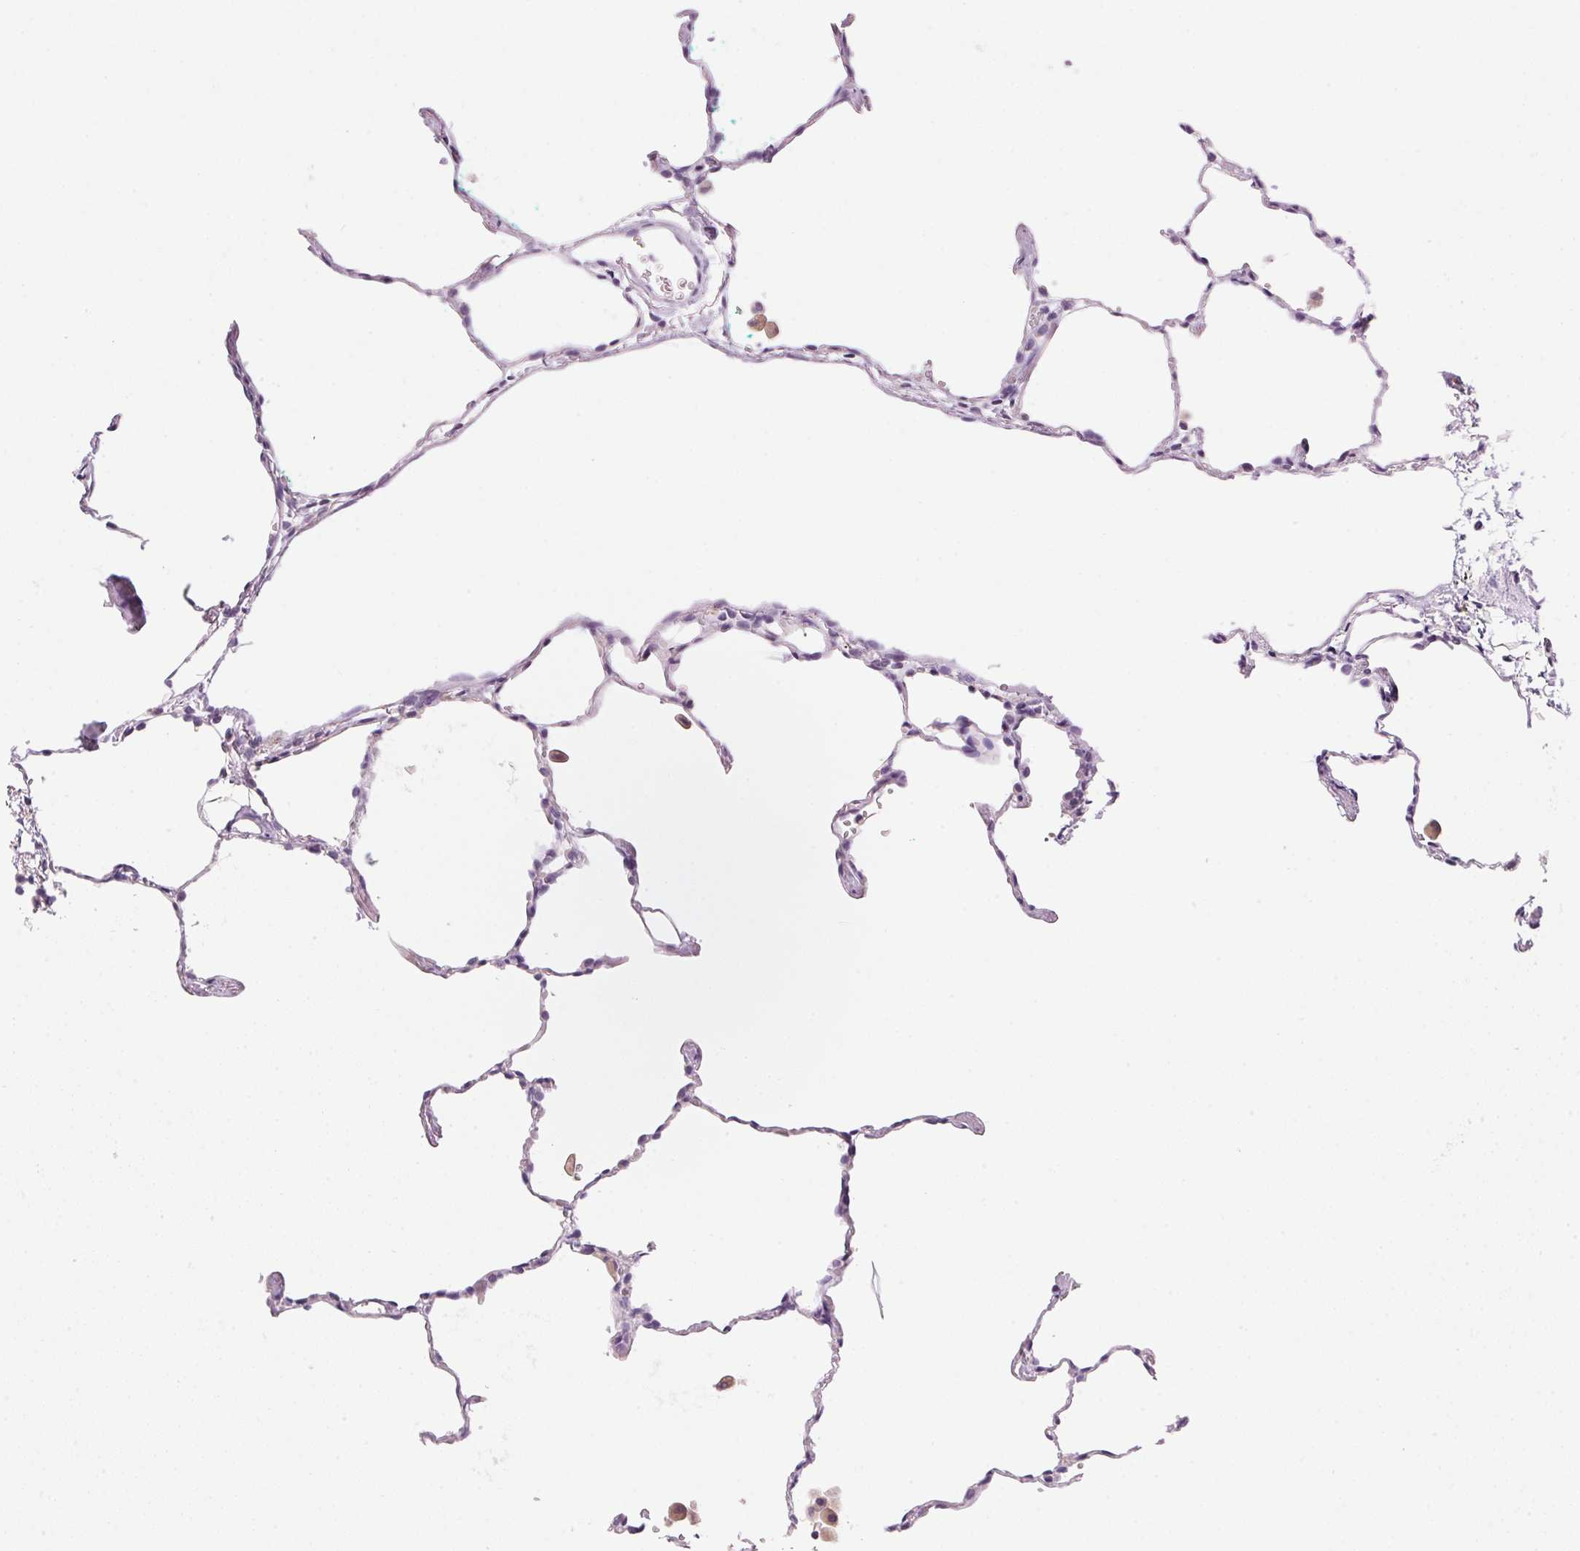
{"staining": {"intensity": "negative", "quantity": "none", "location": "none"}, "tissue": "lung", "cell_type": "Alveolar cells", "image_type": "normal", "snomed": [{"axis": "morphology", "description": "Normal tissue, NOS"}, {"axis": "topography", "description": "Lung"}], "caption": "There is no significant staining in alveolar cells of lung. (Brightfield microscopy of DAB (3,3'-diaminobenzidine) immunohistochemistry (IHC) at high magnification).", "gene": "HSD17B2", "patient": {"sex": "female", "age": 47}}